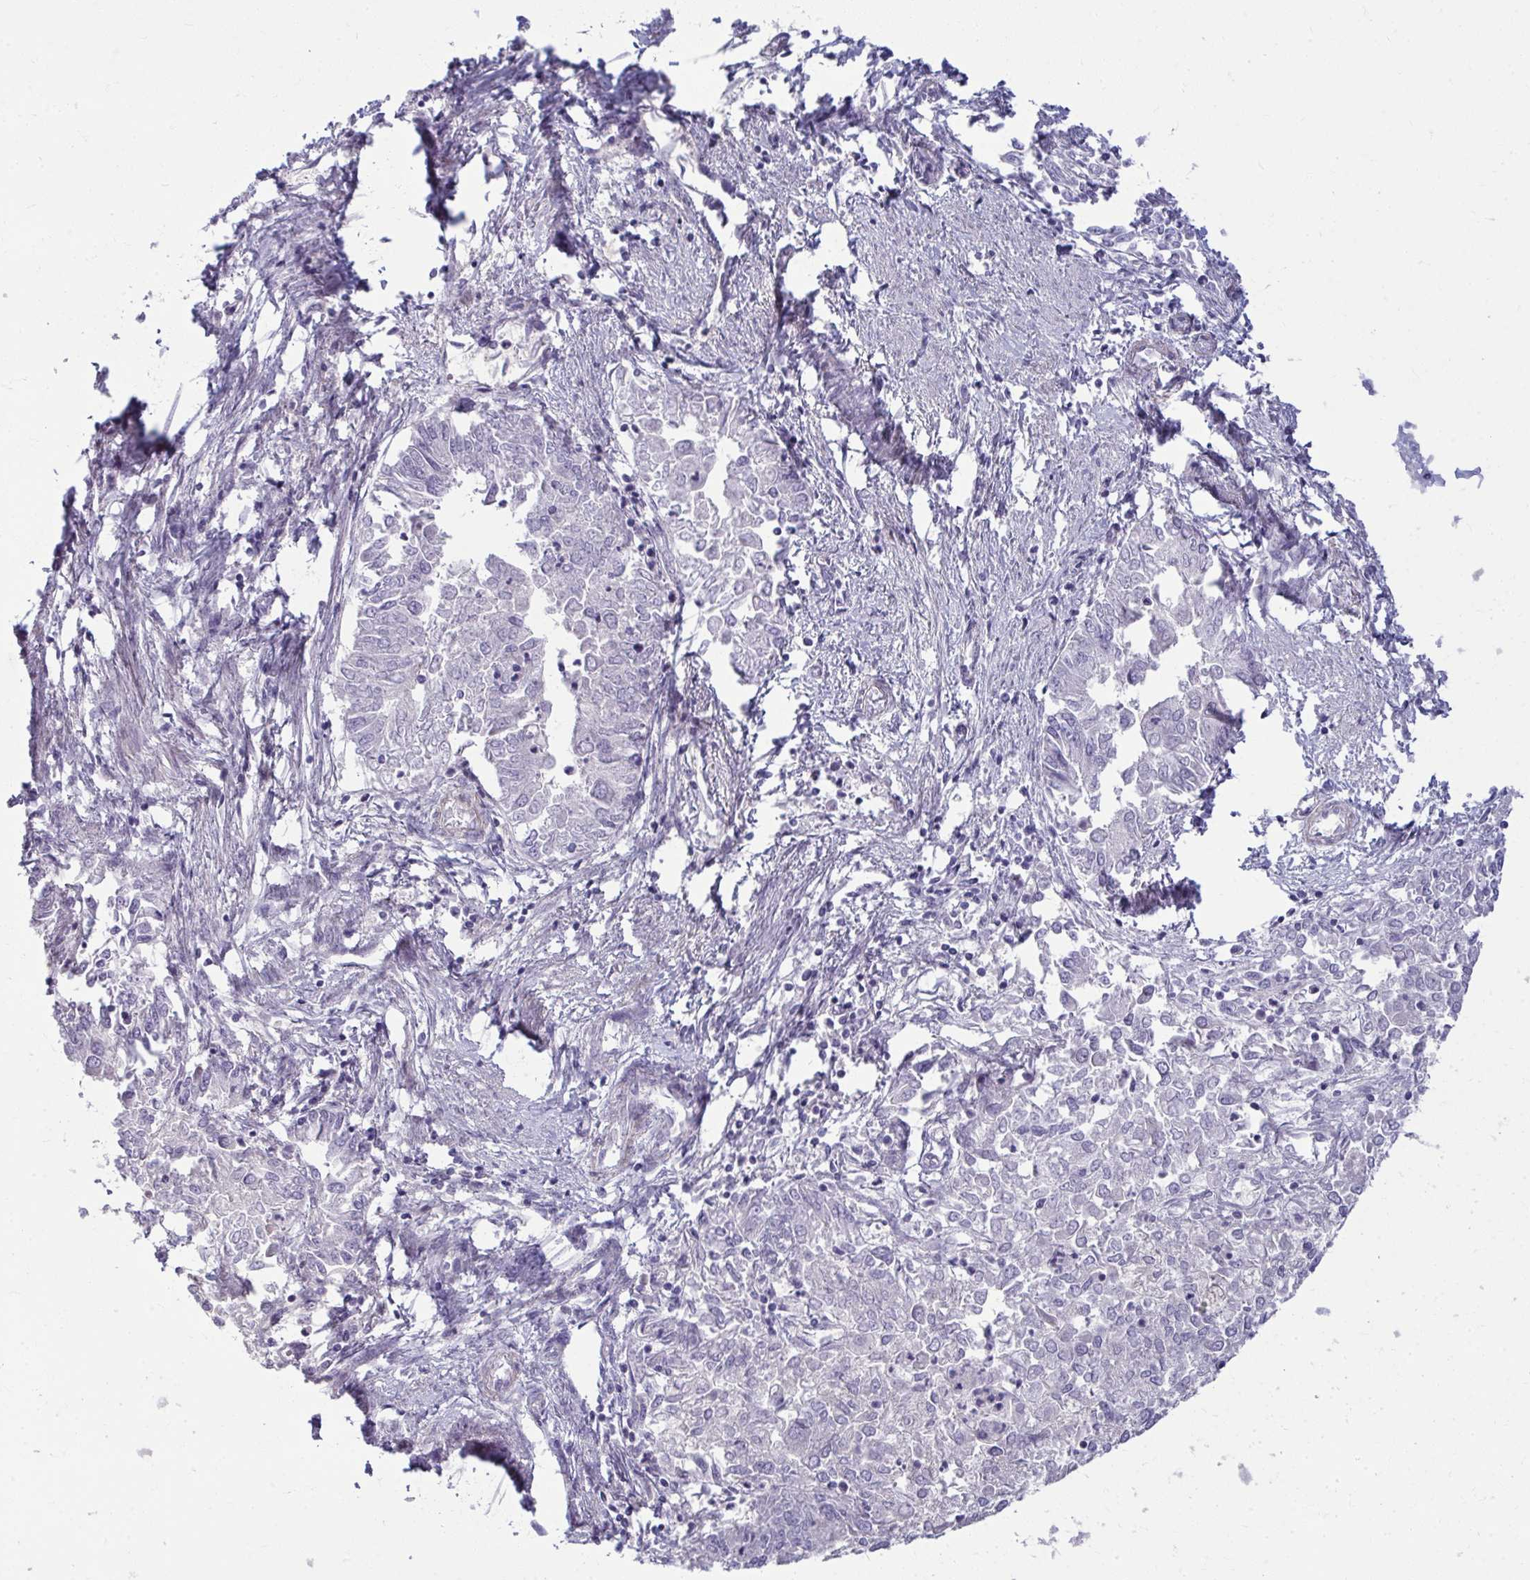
{"staining": {"intensity": "negative", "quantity": "none", "location": "none"}, "tissue": "endometrial cancer", "cell_type": "Tumor cells", "image_type": "cancer", "snomed": [{"axis": "morphology", "description": "Adenocarcinoma, NOS"}, {"axis": "topography", "description": "Endometrium"}], "caption": "Tumor cells are negative for brown protein staining in endometrial cancer.", "gene": "SLC14A1", "patient": {"sex": "female", "age": 57}}